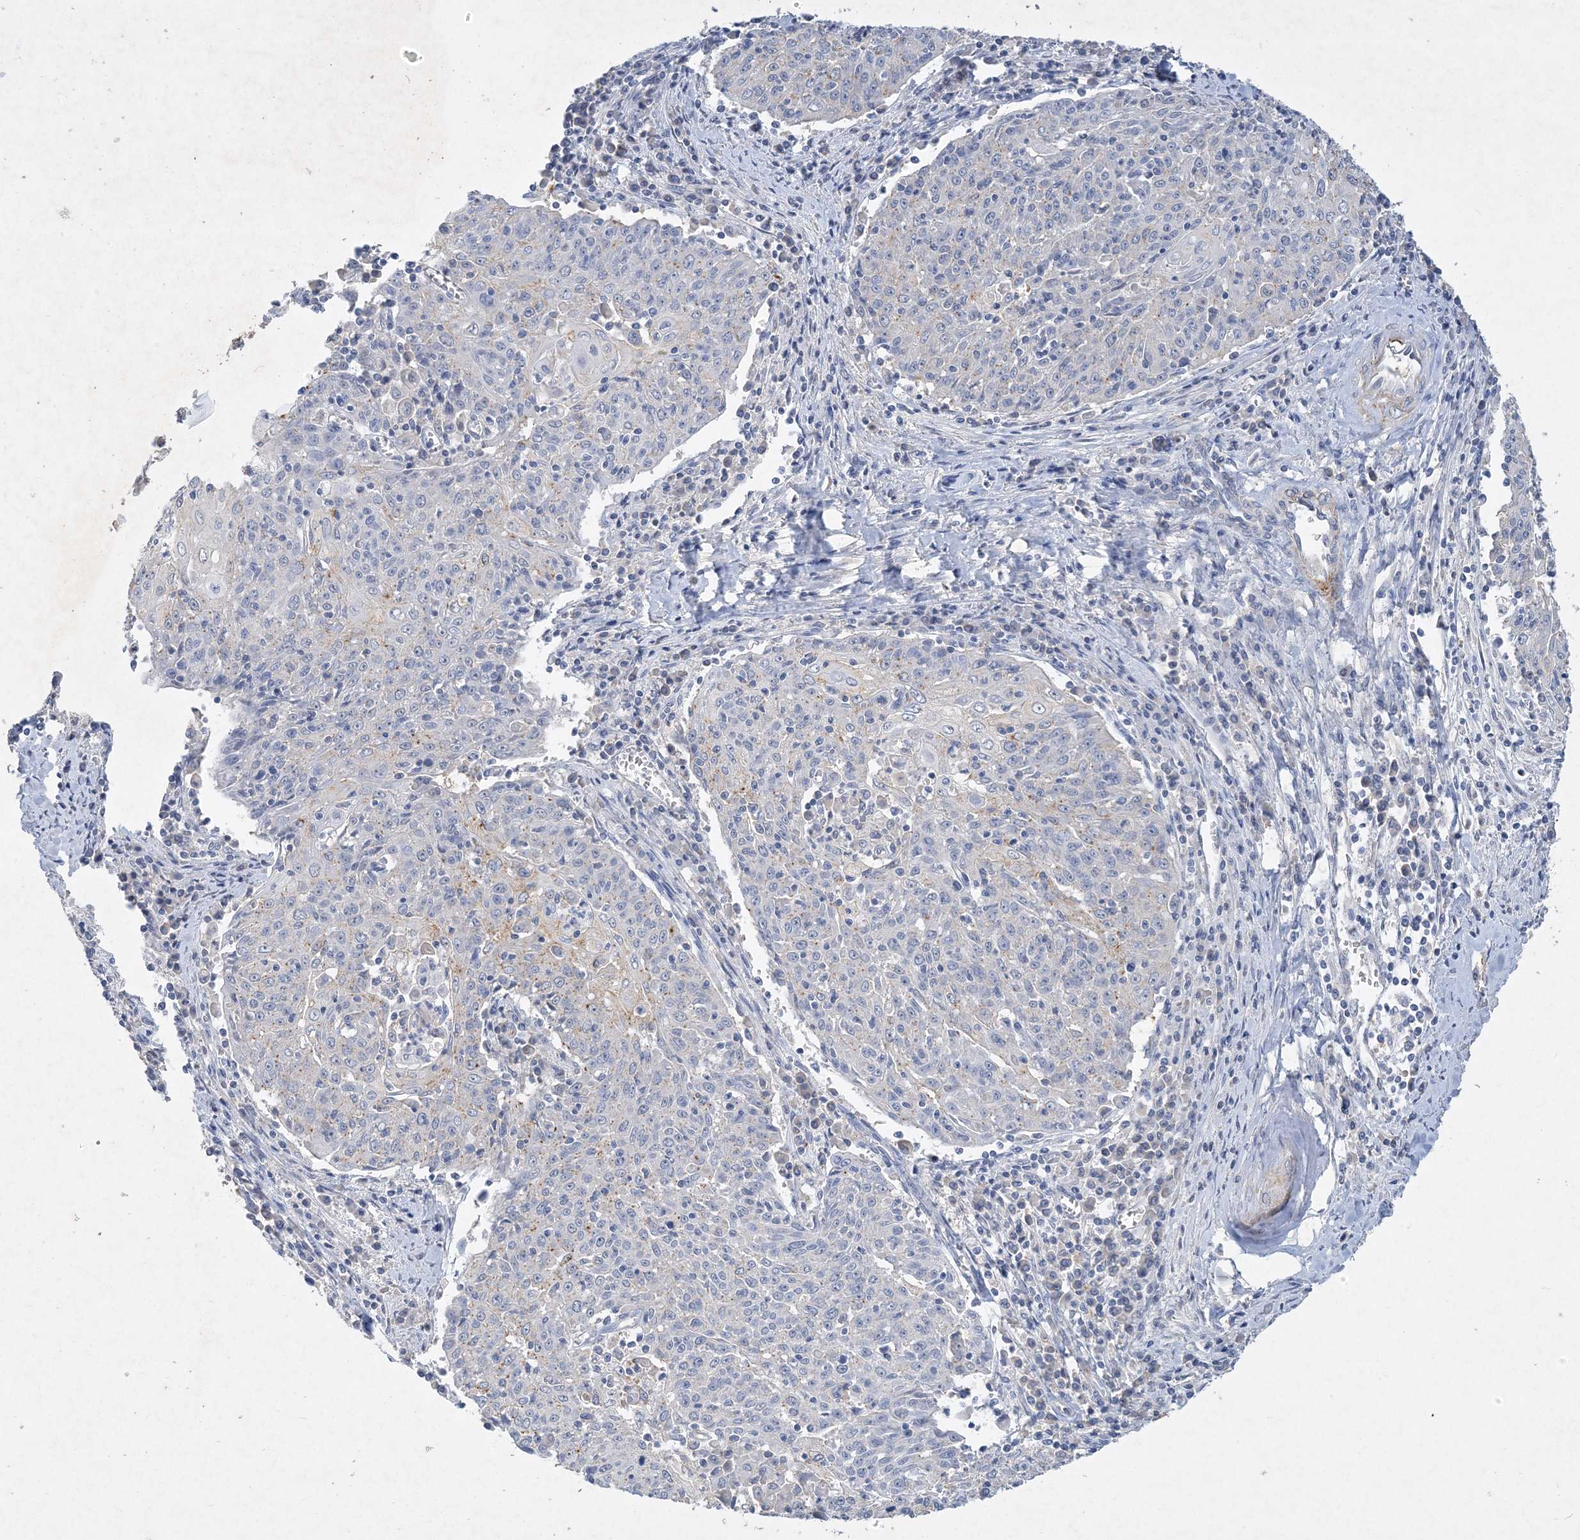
{"staining": {"intensity": "weak", "quantity": "<25%", "location": "cytoplasmic/membranous"}, "tissue": "cervical cancer", "cell_type": "Tumor cells", "image_type": "cancer", "snomed": [{"axis": "morphology", "description": "Squamous cell carcinoma, NOS"}, {"axis": "topography", "description": "Cervix"}], "caption": "IHC of human cervical cancer (squamous cell carcinoma) displays no positivity in tumor cells.", "gene": "C11orf58", "patient": {"sex": "female", "age": 48}}